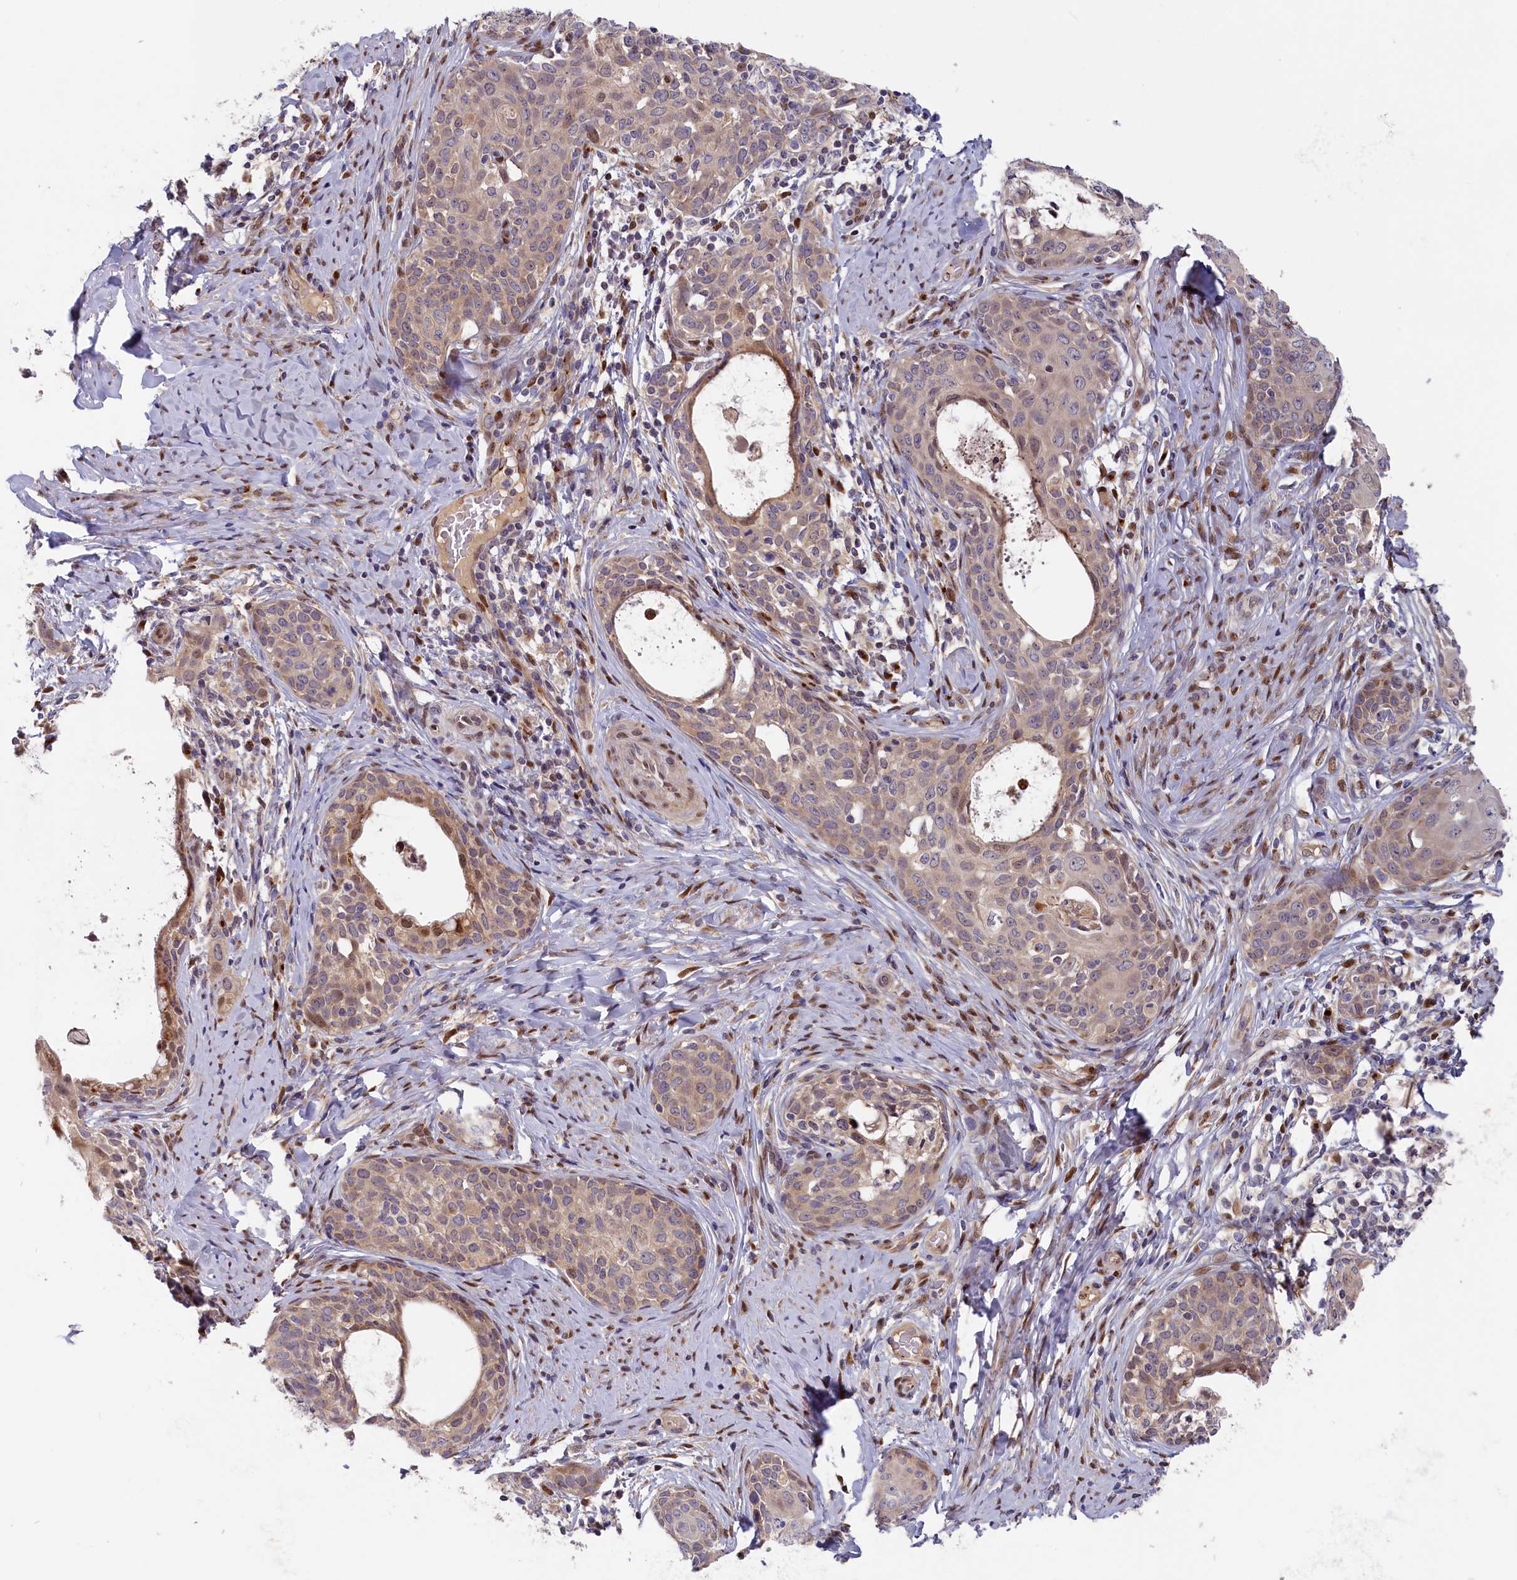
{"staining": {"intensity": "weak", "quantity": "<25%", "location": "cytoplasmic/membranous,nuclear"}, "tissue": "cervical cancer", "cell_type": "Tumor cells", "image_type": "cancer", "snomed": [{"axis": "morphology", "description": "Squamous cell carcinoma, NOS"}, {"axis": "morphology", "description": "Adenocarcinoma, NOS"}, {"axis": "topography", "description": "Cervix"}], "caption": "Immunohistochemical staining of cervical cancer (adenocarcinoma) exhibits no significant staining in tumor cells.", "gene": "CHST12", "patient": {"sex": "female", "age": 52}}